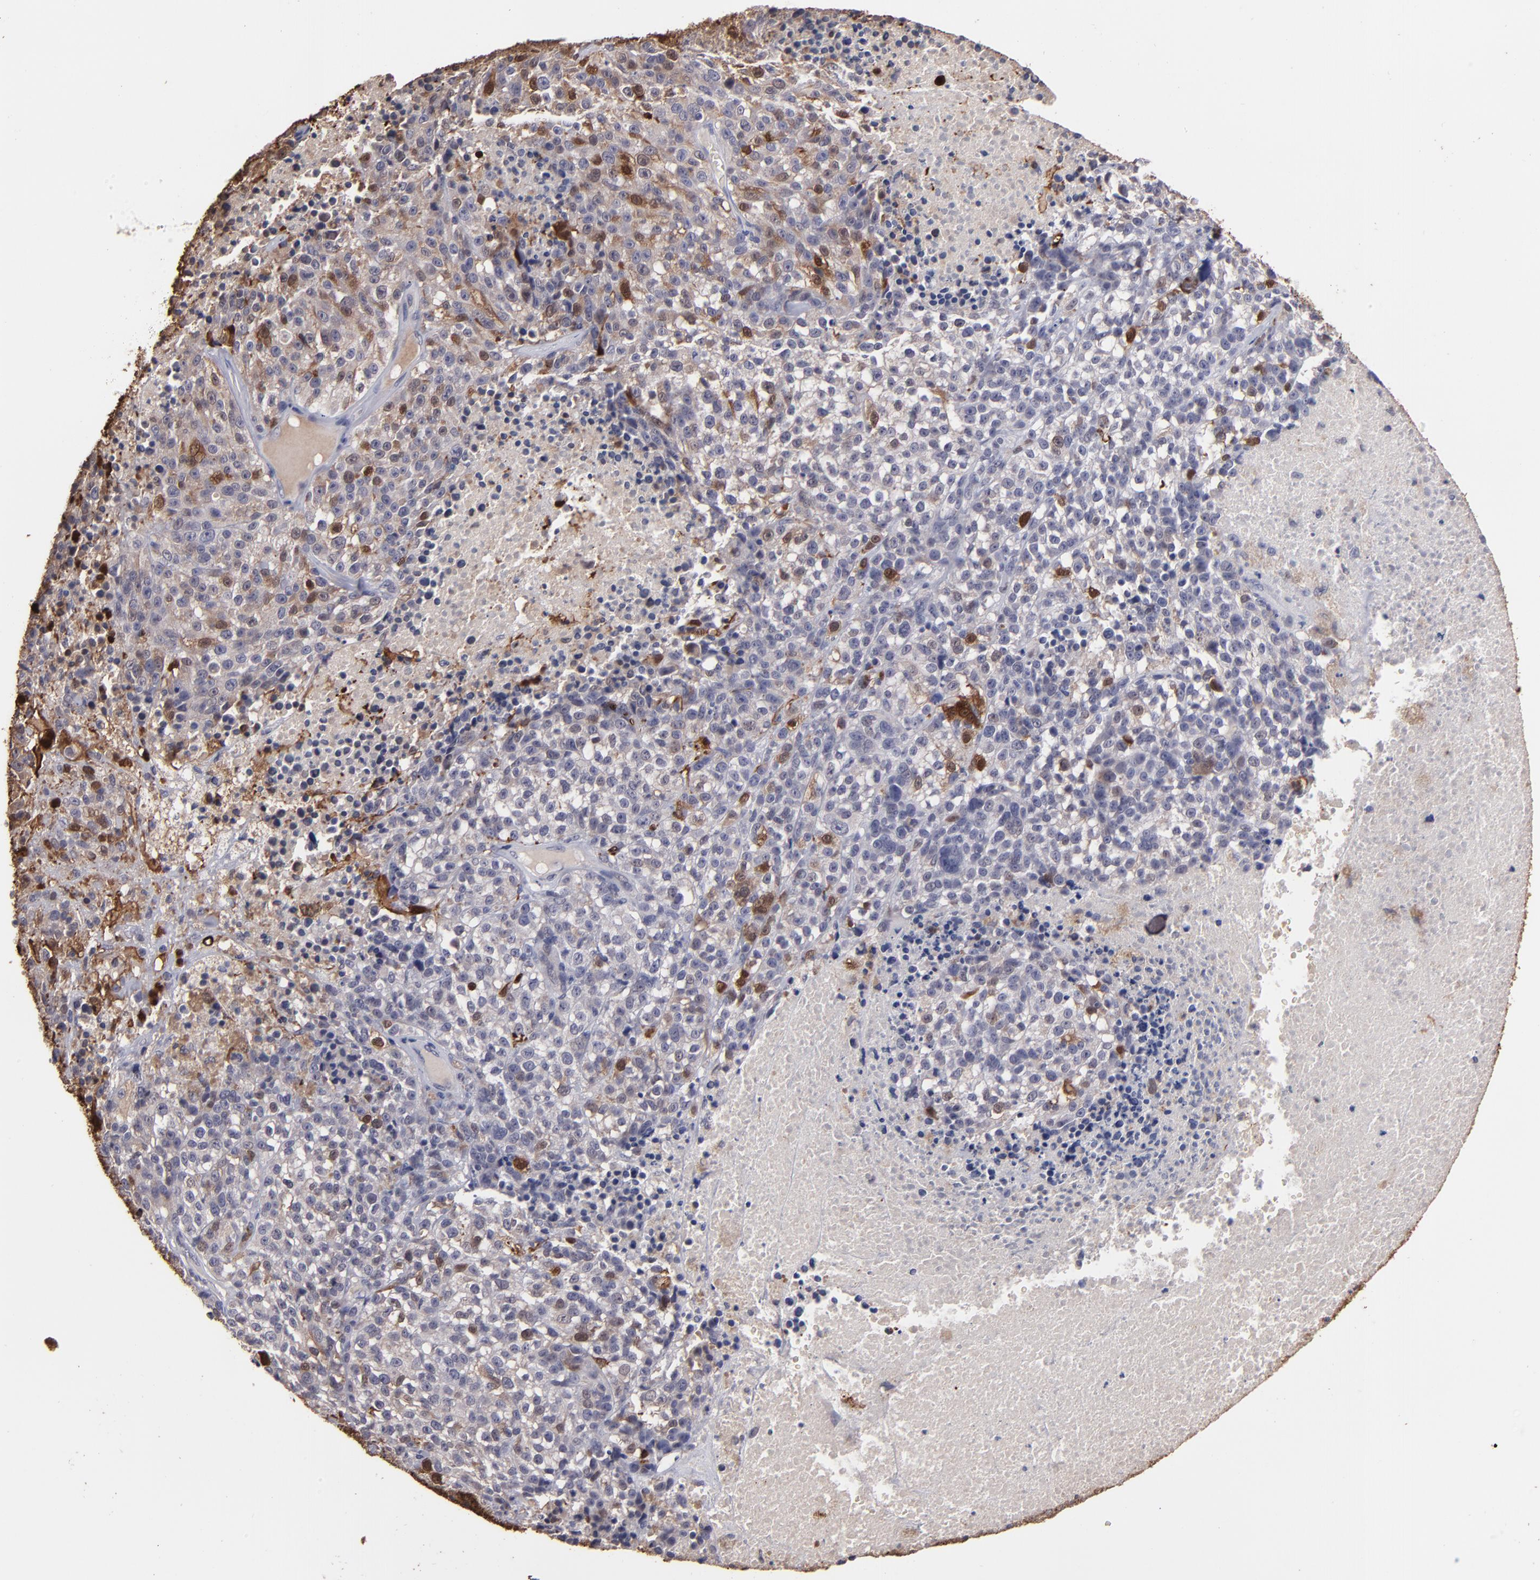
{"staining": {"intensity": "moderate", "quantity": "<25%", "location": "cytoplasmic/membranous,nuclear"}, "tissue": "melanoma", "cell_type": "Tumor cells", "image_type": "cancer", "snomed": [{"axis": "morphology", "description": "Malignant melanoma, Metastatic site"}, {"axis": "topography", "description": "Cerebral cortex"}], "caption": "The photomicrograph exhibits staining of melanoma, revealing moderate cytoplasmic/membranous and nuclear protein staining (brown color) within tumor cells. Immunohistochemistry stains the protein of interest in brown and the nuclei are stained blue.", "gene": "S100A1", "patient": {"sex": "female", "age": 52}}